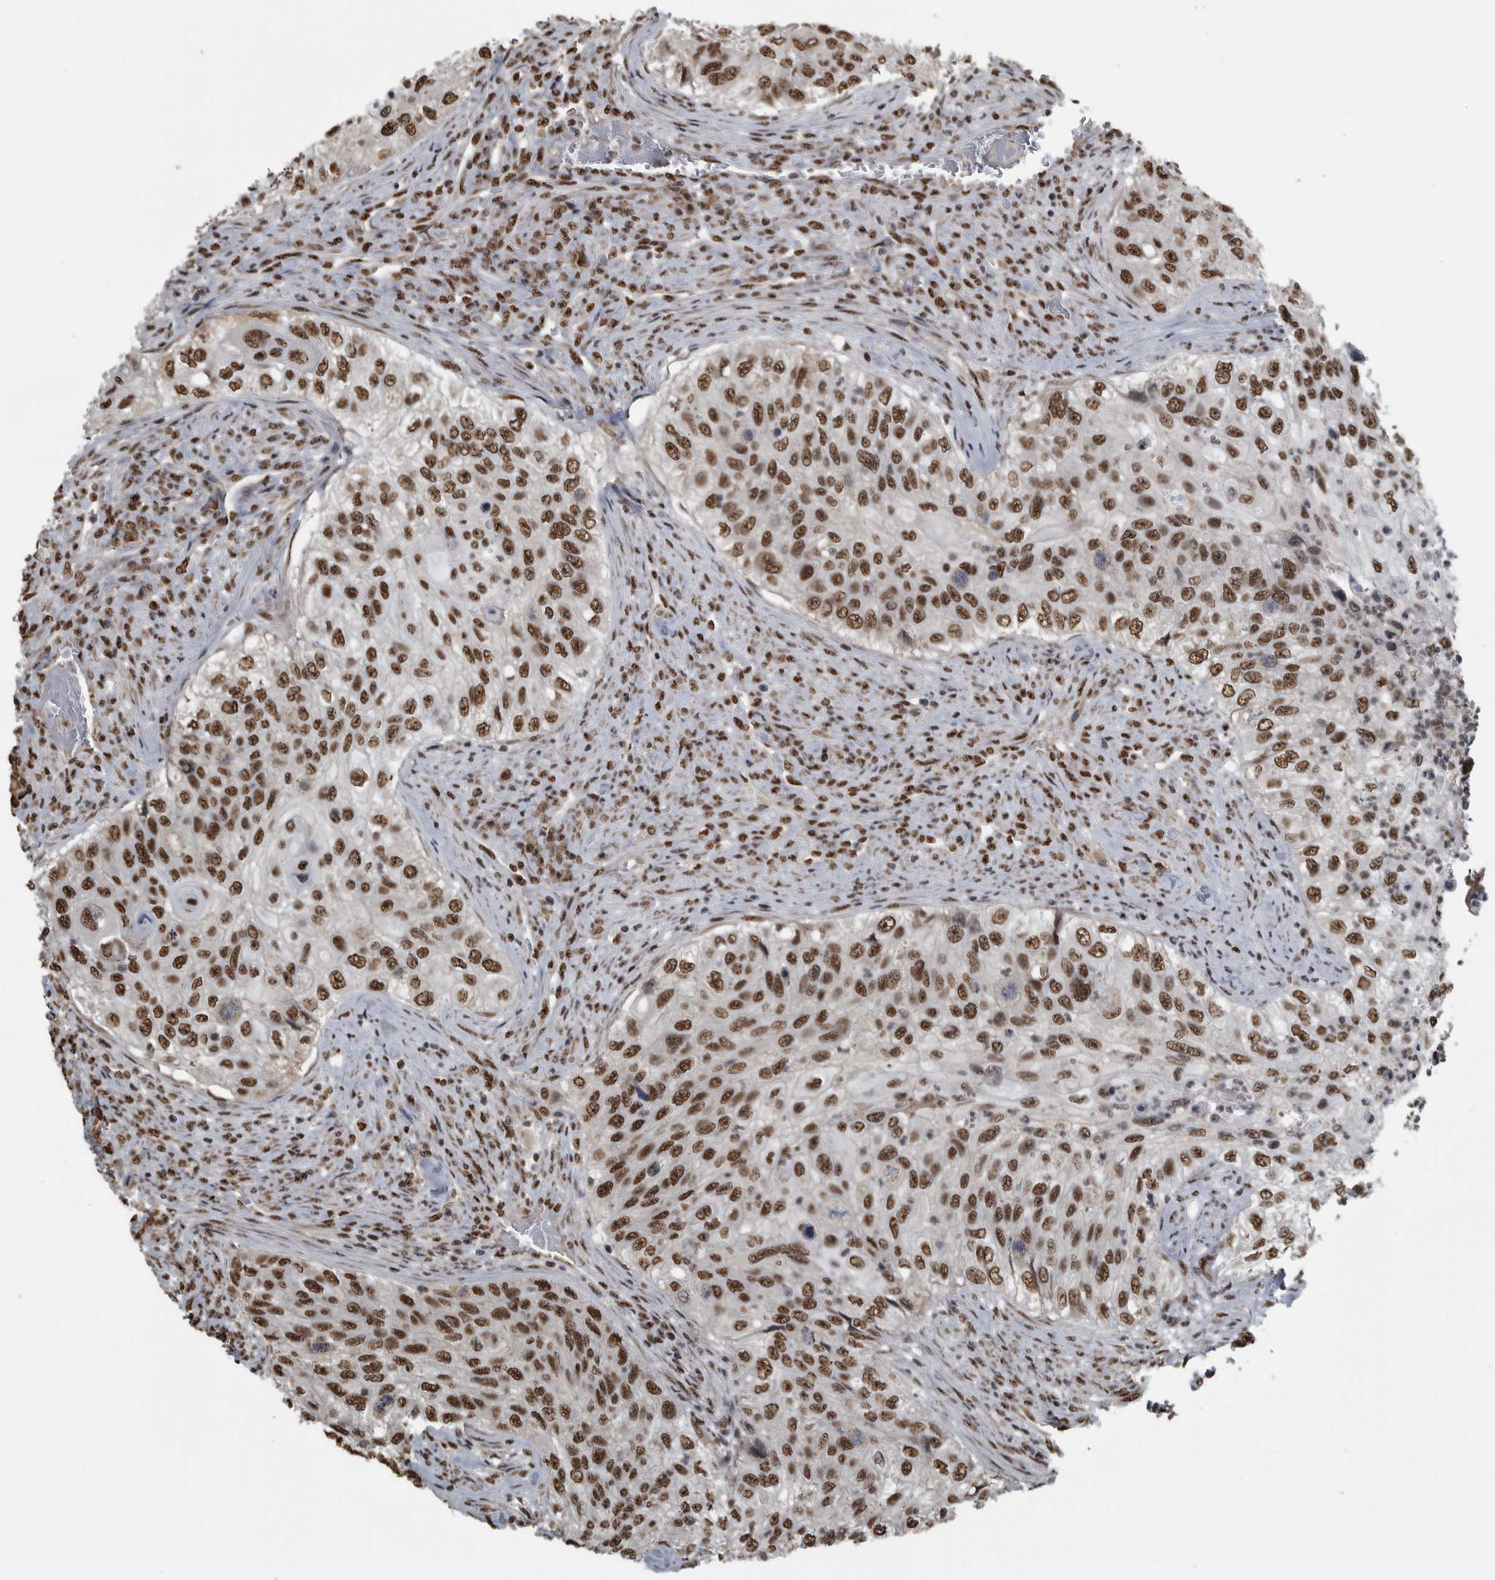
{"staining": {"intensity": "strong", "quantity": ">75%", "location": "nuclear"}, "tissue": "urothelial cancer", "cell_type": "Tumor cells", "image_type": "cancer", "snomed": [{"axis": "morphology", "description": "Urothelial carcinoma, High grade"}, {"axis": "topography", "description": "Urinary bladder"}], "caption": "Protein staining of urothelial cancer tissue displays strong nuclear expression in approximately >75% of tumor cells.", "gene": "TGS1", "patient": {"sex": "female", "age": 60}}